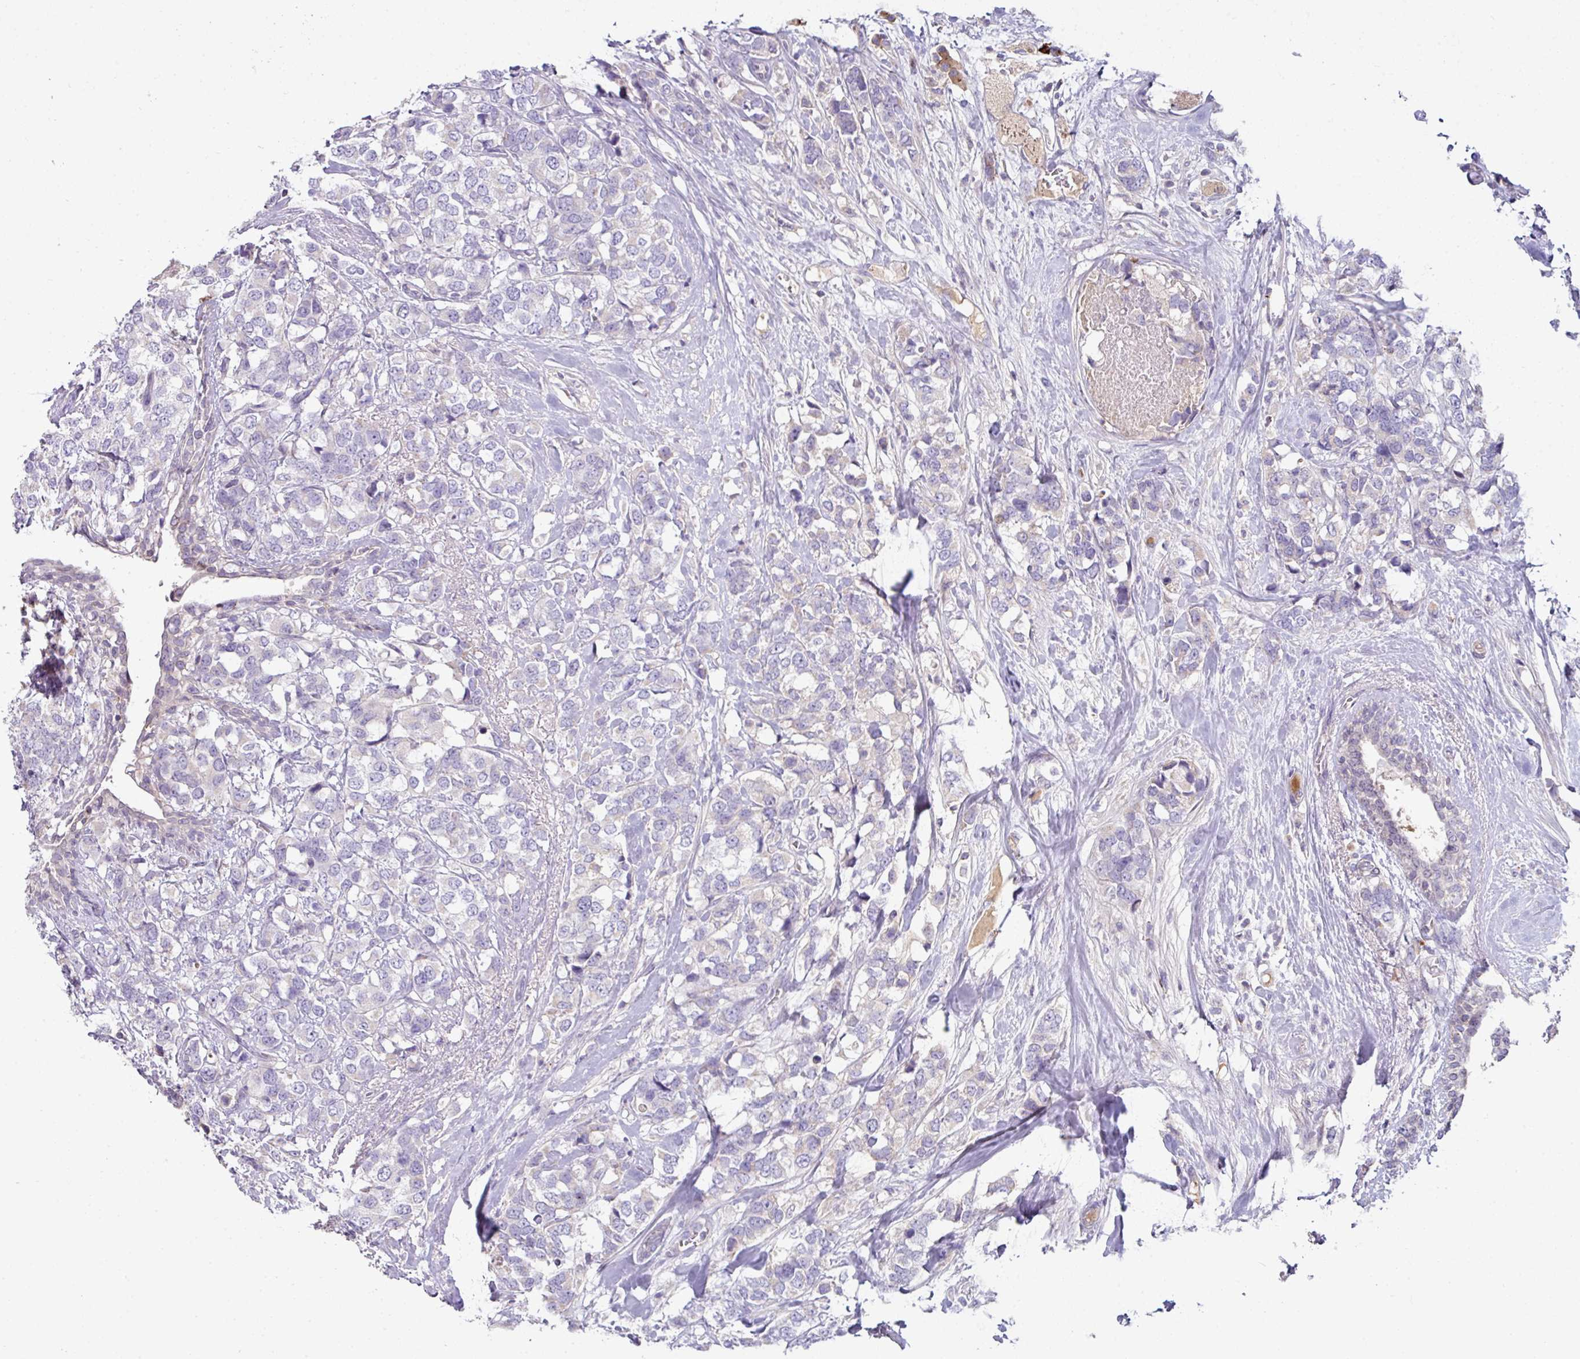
{"staining": {"intensity": "negative", "quantity": "none", "location": "none"}, "tissue": "breast cancer", "cell_type": "Tumor cells", "image_type": "cancer", "snomed": [{"axis": "morphology", "description": "Lobular carcinoma"}, {"axis": "topography", "description": "Breast"}], "caption": "Breast lobular carcinoma was stained to show a protein in brown. There is no significant staining in tumor cells.", "gene": "SLAMF6", "patient": {"sex": "female", "age": 59}}